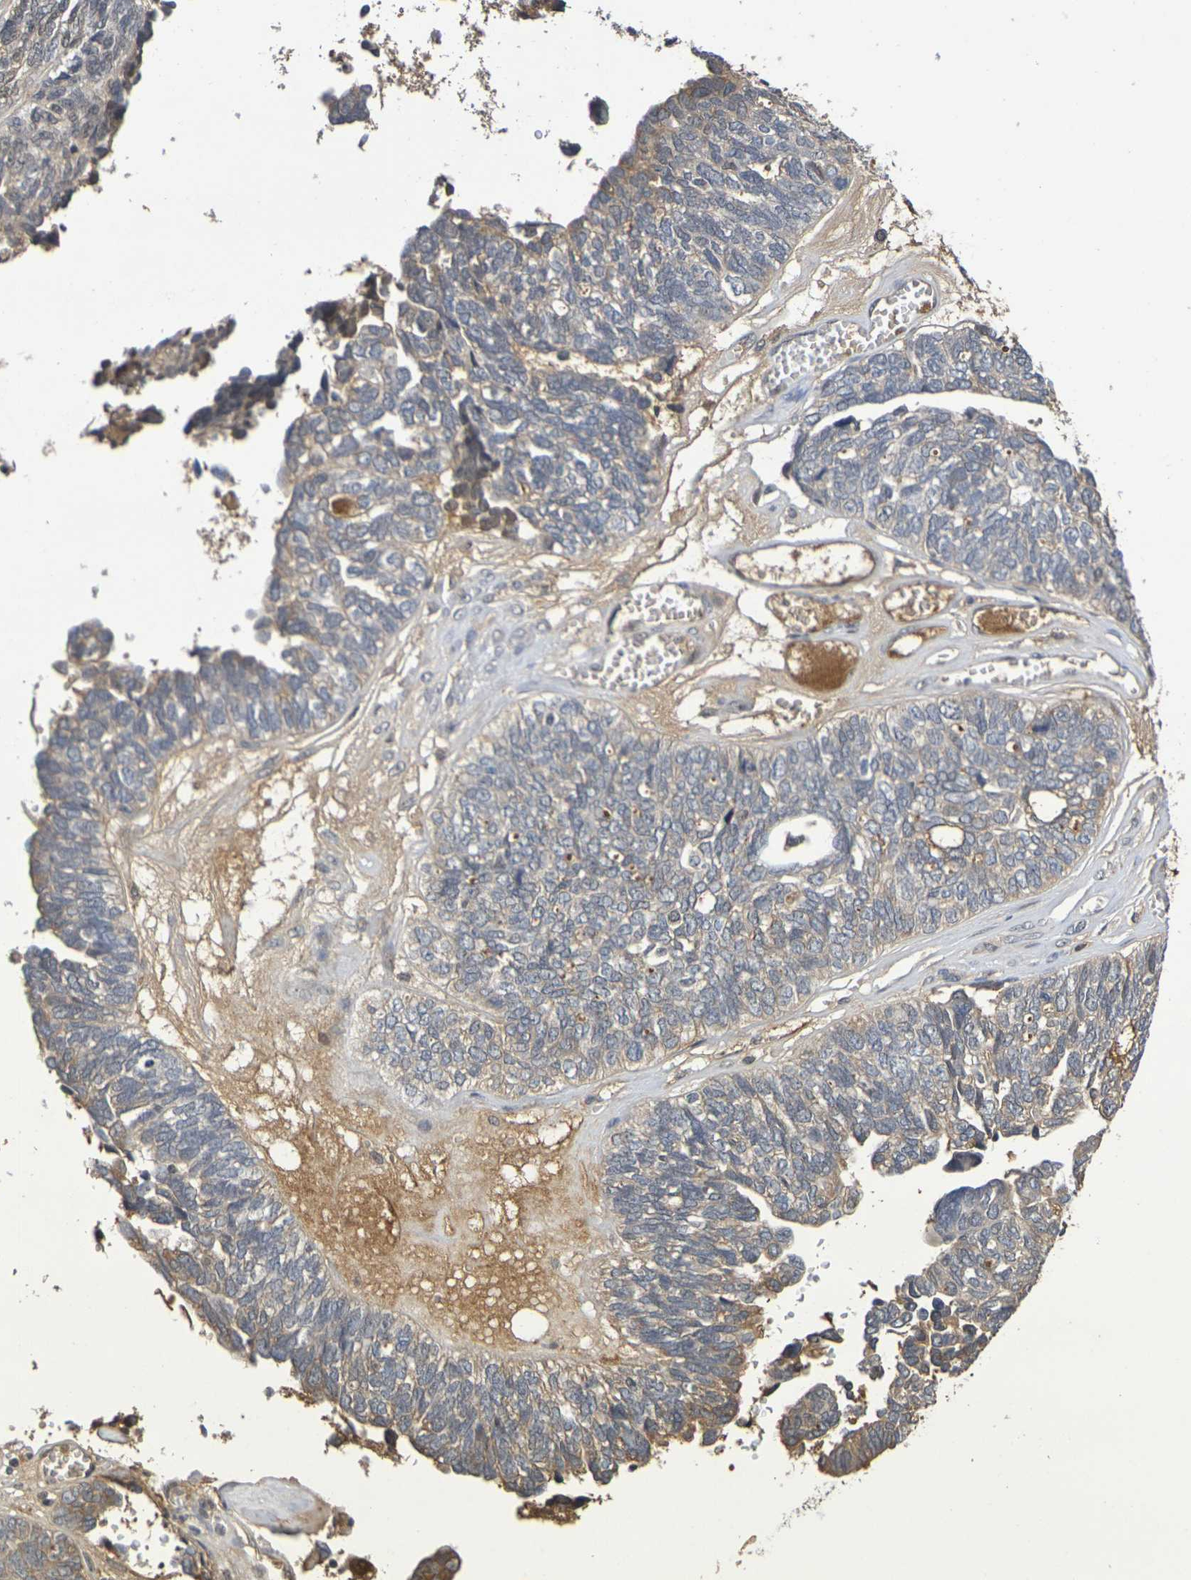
{"staining": {"intensity": "moderate", "quantity": ">75%", "location": "cytoplasmic/membranous"}, "tissue": "ovarian cancer", "cell_type": "Tumor cells", "image_type": "cancer", "snomed": [{"axis": "morphology", "description": "Cystadenocarcinoma, serous, NOS"}, {"axis": "topography", "description": "Ovary"}], "caption": "DAB (3,3'-diaminobenzidine) immunohistochemical staining of ovarian cancer demonstrates moderate cytoplasmic/membranous protein positivity in about >75% of tumor cells. The staining was performed using DAB (3,3'-diaminobenzidine), with brown indicating positive protein expression. Nuclei are stained blue with hematoxylin.", "gene": "TERF2", "patient": {"sex": "female", "age": 79}}